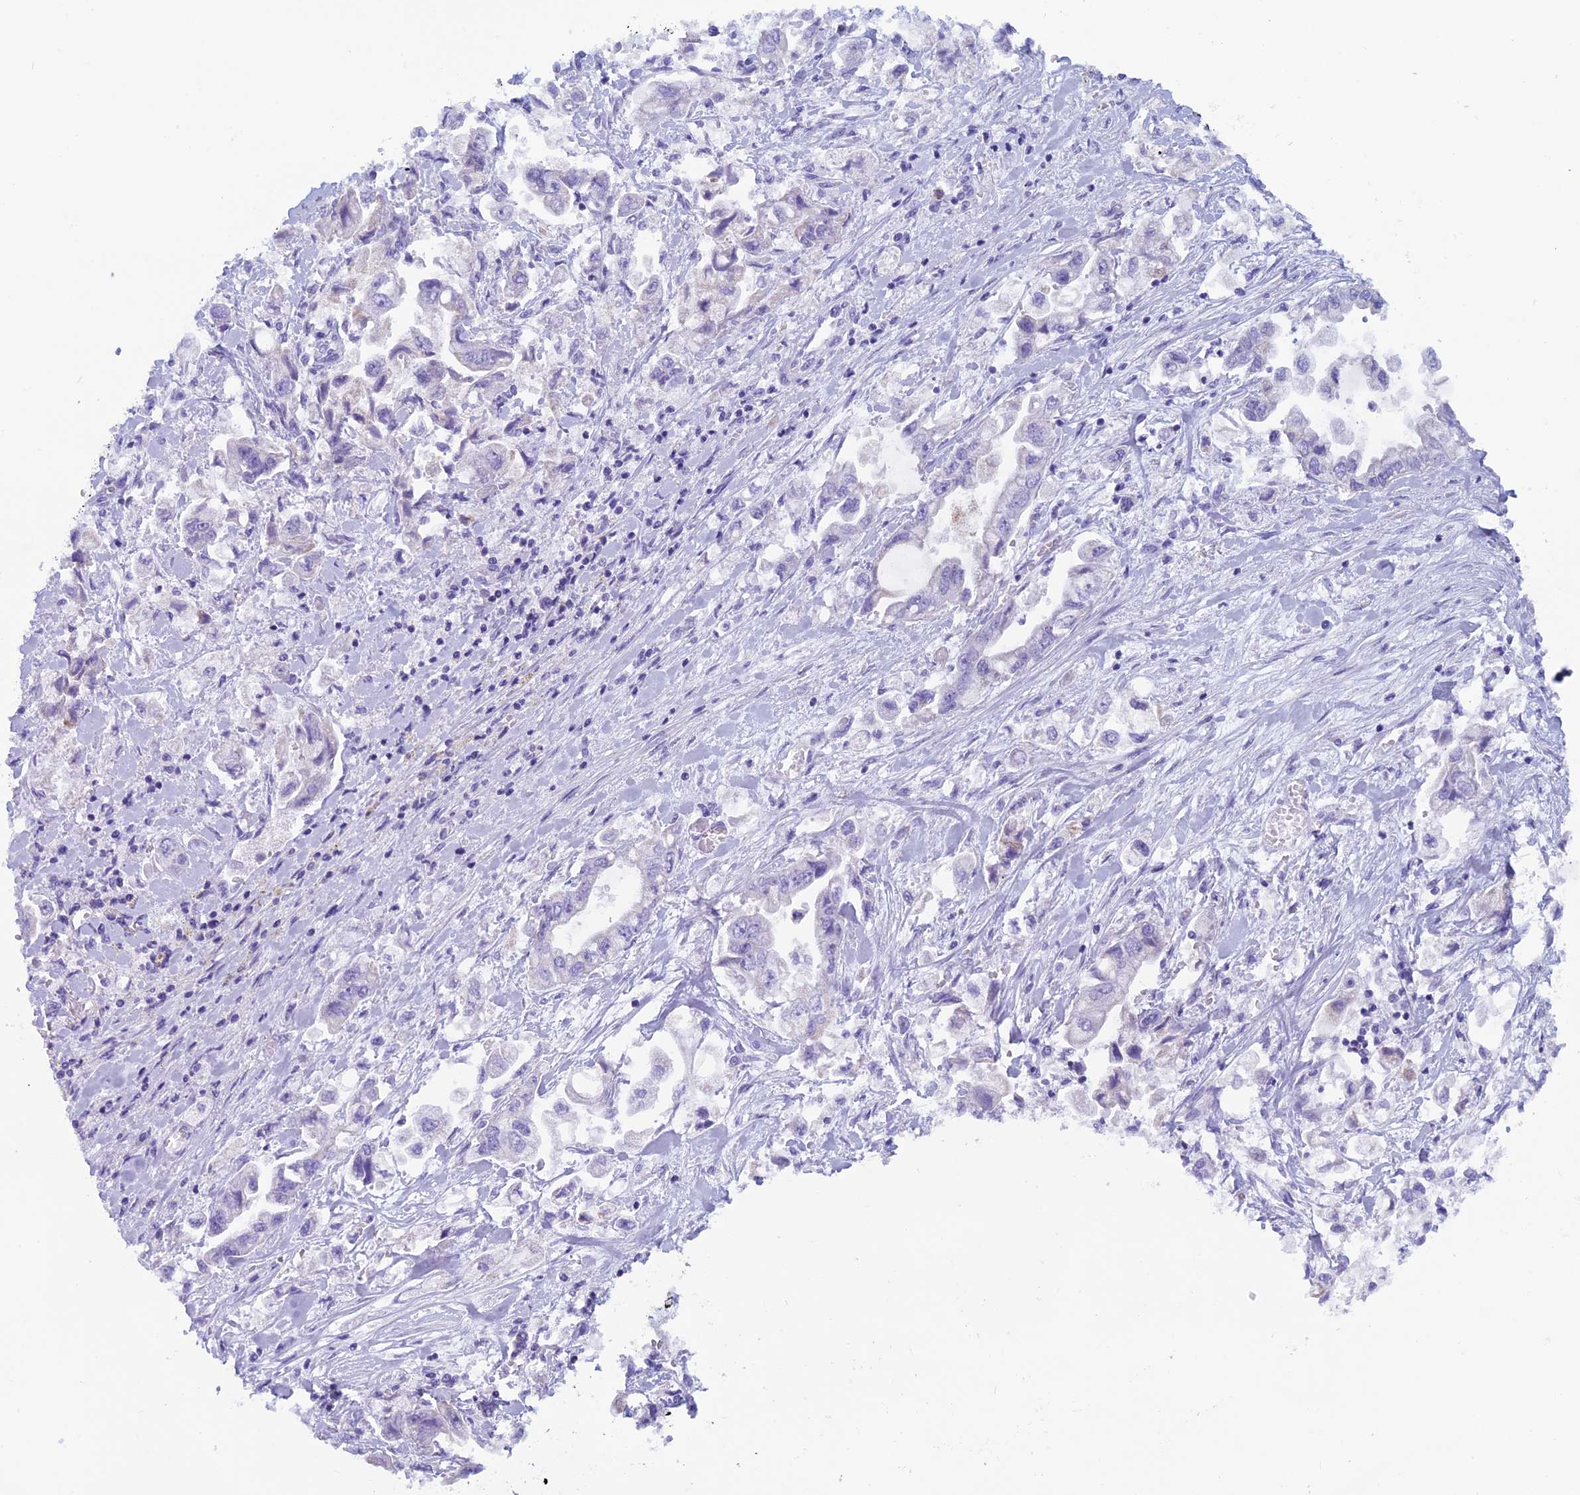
{"staining": {"intensity": "negative", "quantity": "none", "location": "none"}, "tissue": "stomach cancer", "cell_type": "Tumor cells", "image_type": "cancer", "snomed": [{"axis": "morphology", "description": "Adenocarcinoma, NOS"}, {"axis": "topography", "description": "Stomach"}], "caption": "Immunohistochemistry of human stomach cancer (adenocarcinoma) demonstrates no positivity in tumor cells. (Immunohistochemistry, brightfield microscopy, high magnification).", "gene": "ZNF563", "patient": {"sex": "male", "age": 62}}